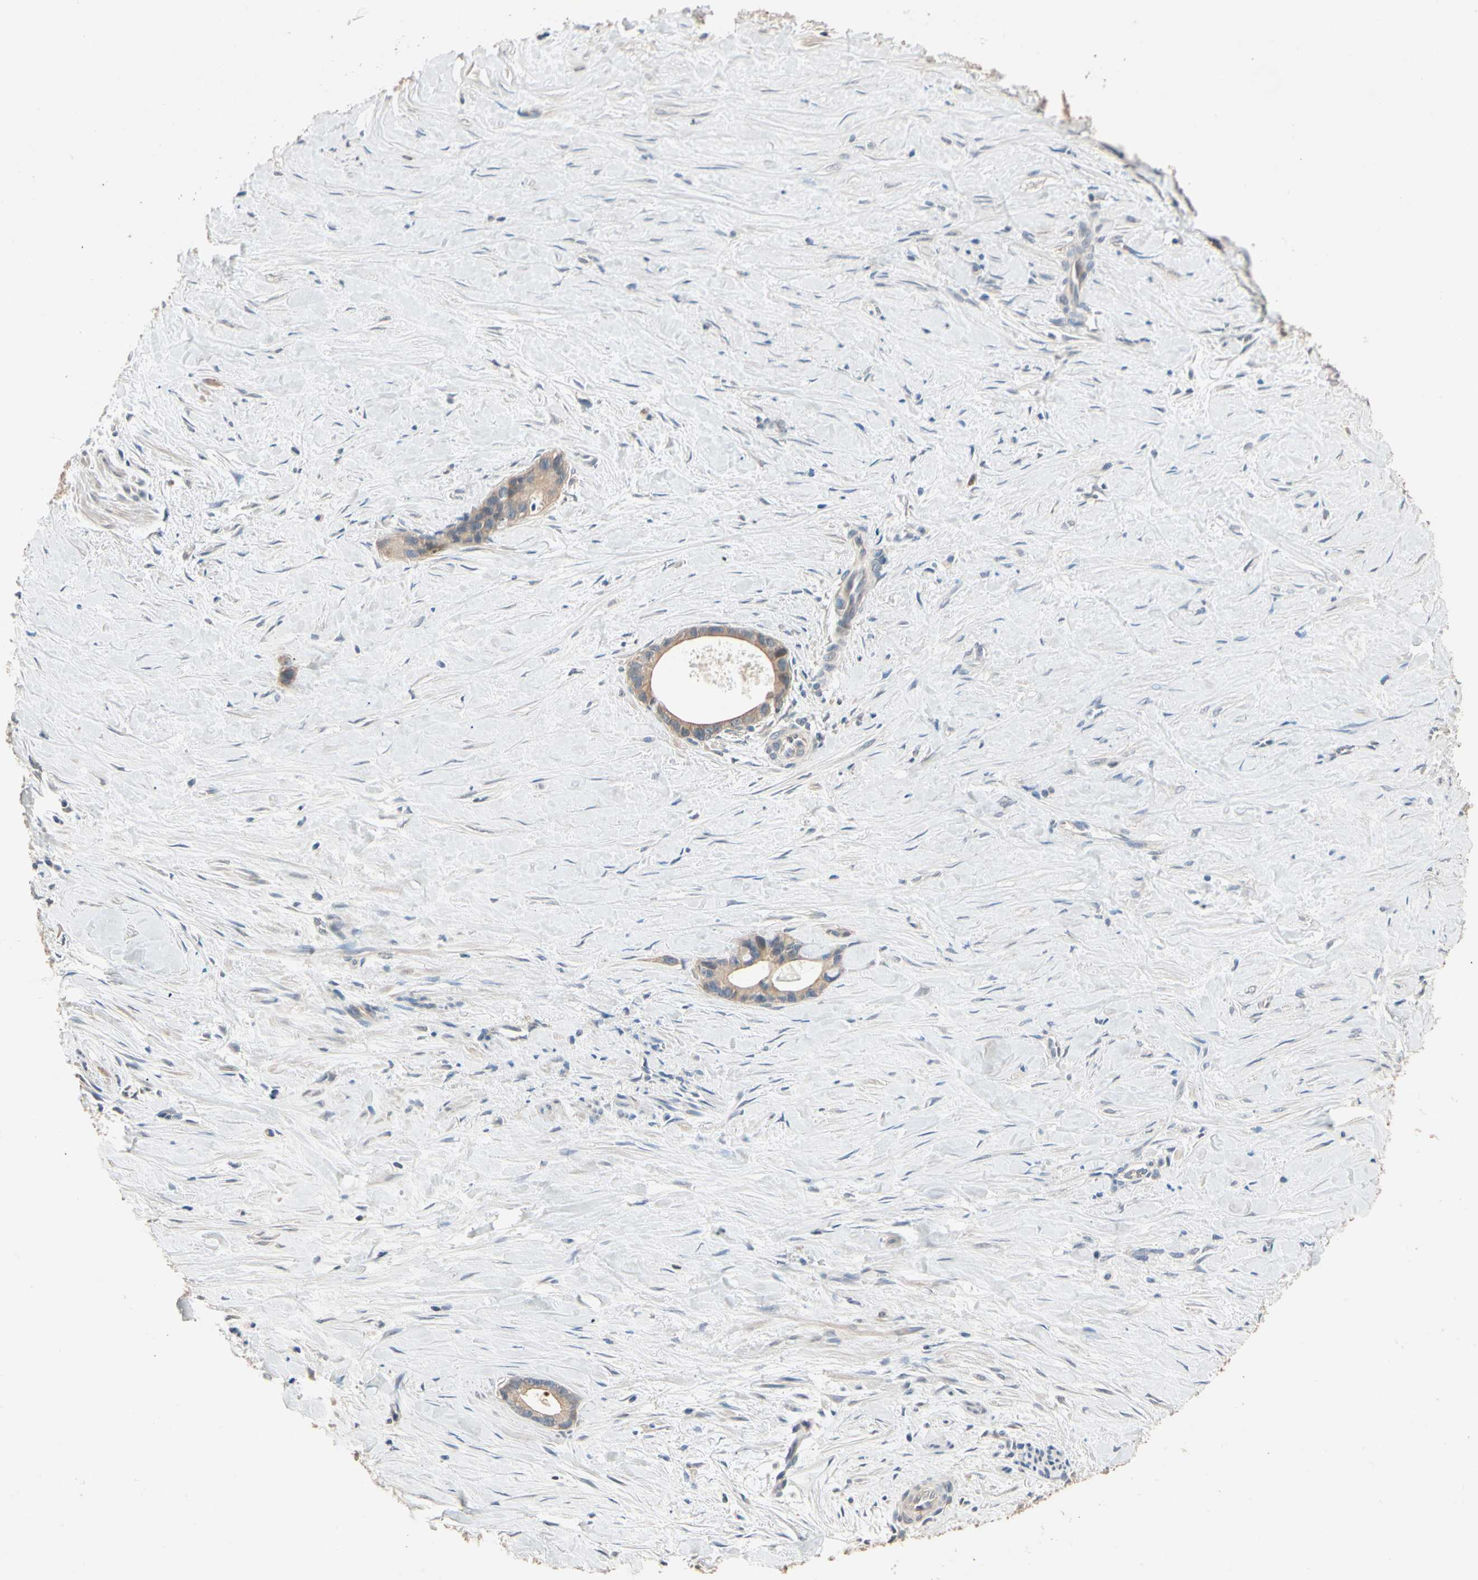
{"staining": {"intensity": "moderate", "quantity": ">75%", "location": "cytoplasmic/membranous"}, "tissue": "liver cancer", "cell_type": "Tumor cells", "image_type": "cancer", "snomed": [{"axis": "morphology", "description": "Cholangiocarcinoma"}, {"axis": "topography", "description": "Liver"}], "caption": "Immunohistochemical staining of cholangiocarcinoma (liver) shows moderate cytoplasmic/membranous protein staining in about >75% of tumor cells.", "gene": "MAP3K7", "patient": {"sex": "female", "age": 55}}